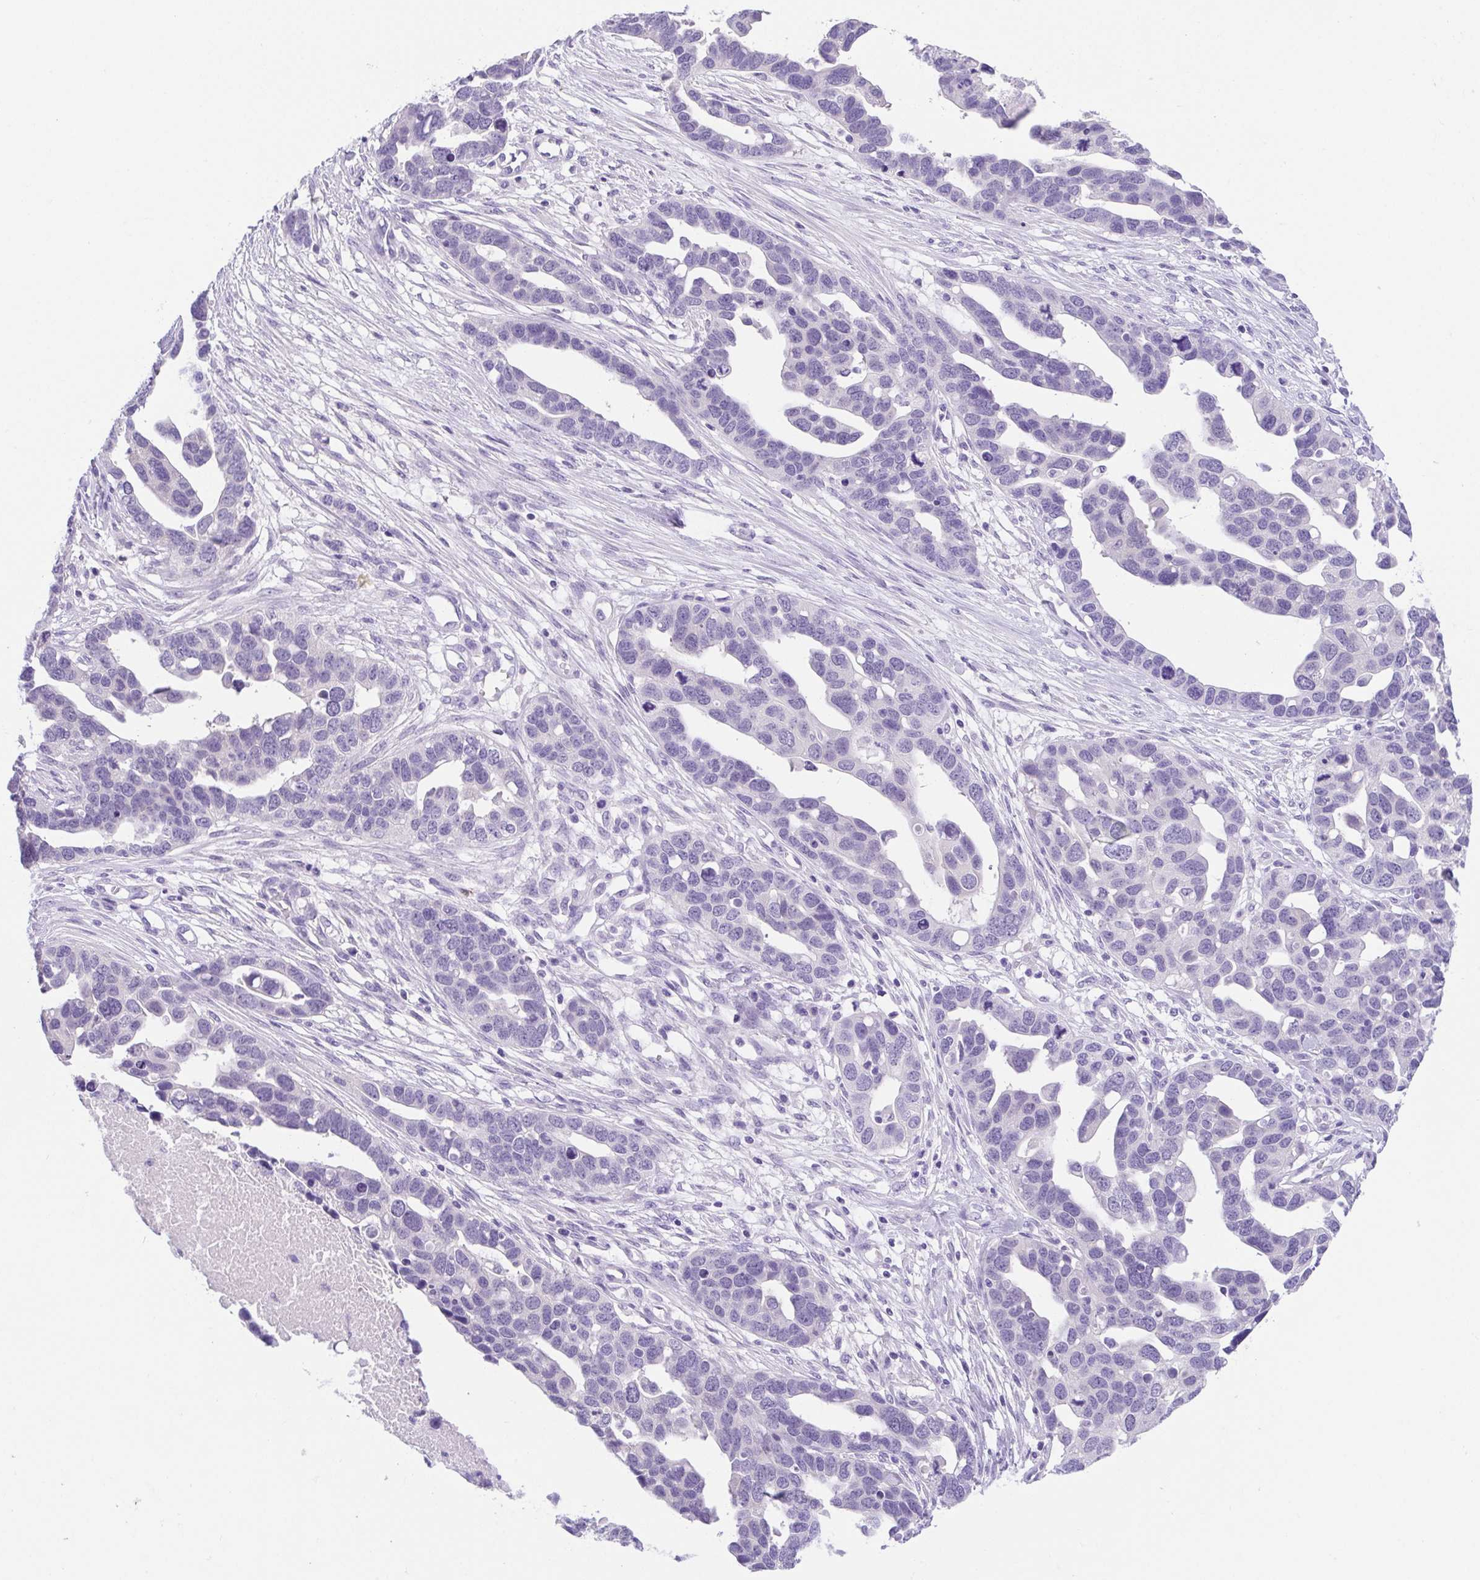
{"staining": {"intensity": "negative", "quantity": "none", "location": "none"}, "tissue": "ovarian cancer", "cell_type": "Tumor cells", "image_type": "cancer", "snomed": [{"axis": "morphology", "description": "Cystadenocarcinoma, serous, NOS"}, {"axis": "topography", "description": "Ovary"}], "caption": "Tumor cells are negative for protein expression in human ovarian serous cystadenocarcinoma.", "gene": "SPATA4", "patient": {"sex": "female", "age": 54}}